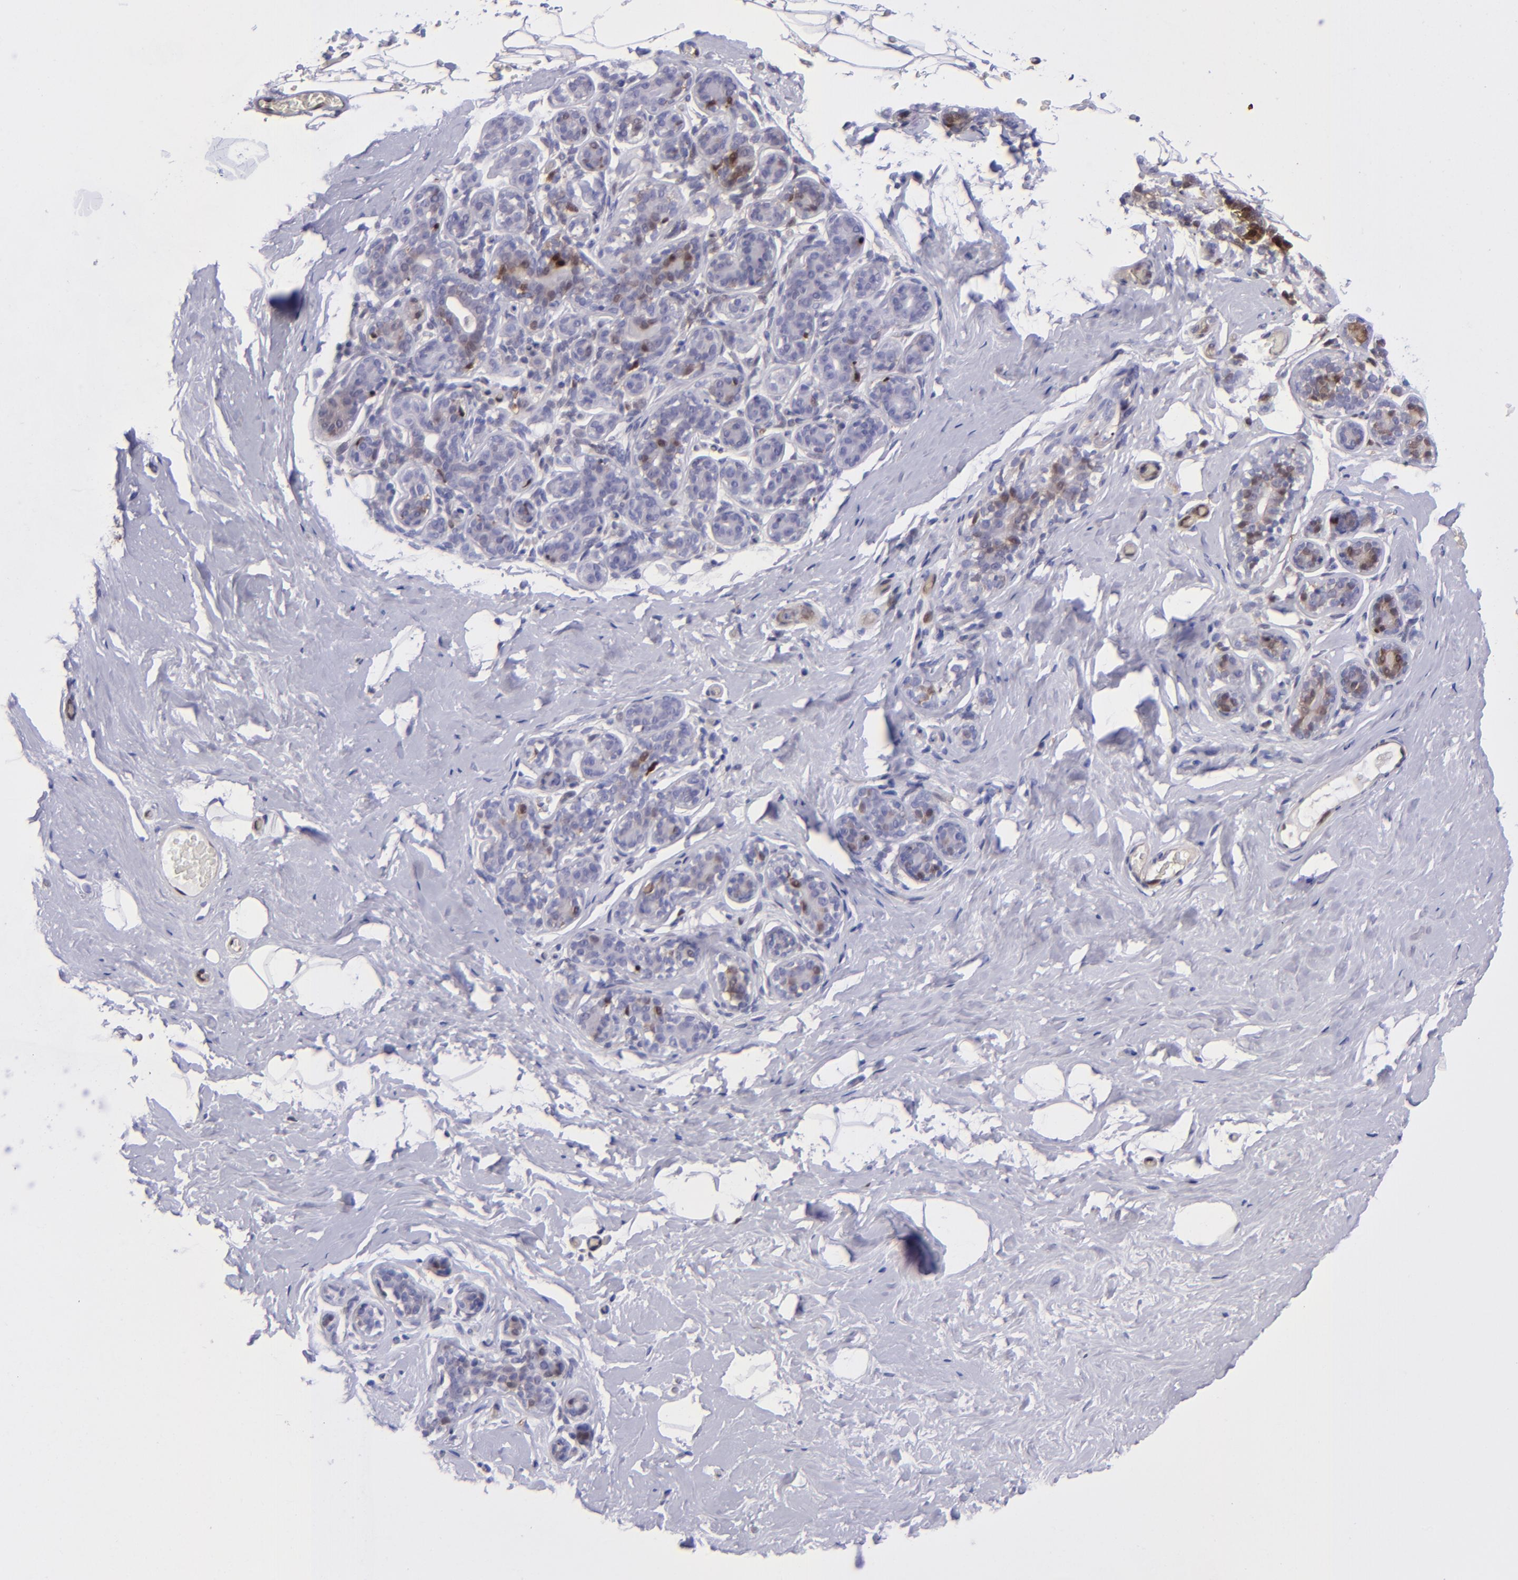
{"staining": {"intensity": "negative", "quantity": "none", "location": "none"}, "tissue": "breast", "cell_type": "Adipocytes", "image_type": "normal", "snomed": [{"axis": "morphology", "description": "Normal tissue, NOS"}, {"axis": "topography", "description": "Breast"}, {"axis": "topography", "description": "Soft tissue"}], "caption": "There is no significant staining in adipocytes of breast. The staining was performed using DAB (3,3'-diaminobenzidine) to visualize the protein expression in brown, while the nuclei were stained in blue with hematoxylin (Magnification: 20x).", "gene": "TYMP", "patient": {"sex": "female", "age": 75}}